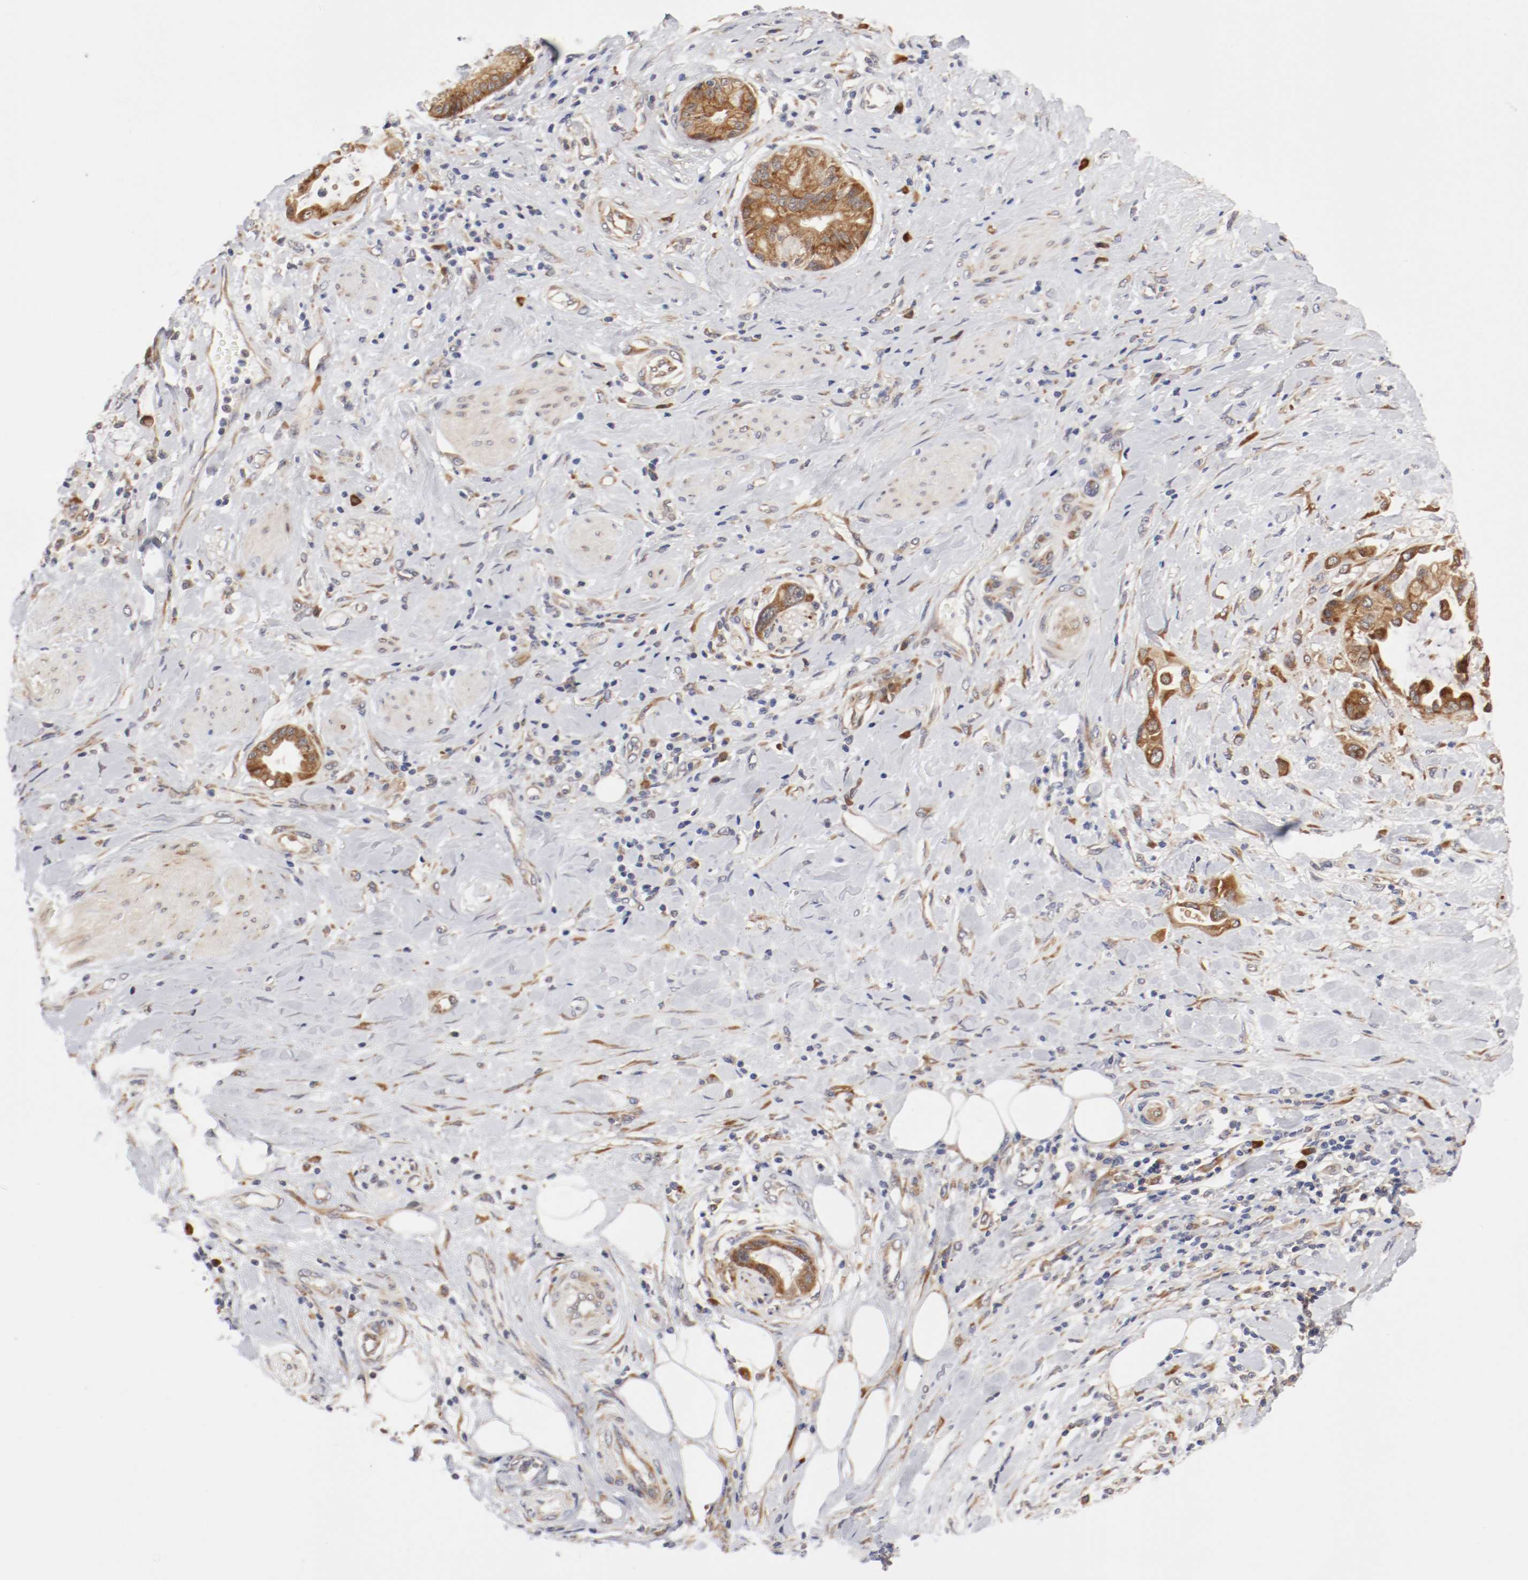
{"staining": {"intensity": "moderate", "quantity": ">75%", "location": "cytoplasmic/membranous"}, "tissue": "pancreatic cancer", "cell_type": "Tumor cells", "image_type": "cancer", "snomed": [{"axis": "morphology", "description": "Adenocarcinoma, NOS"}, {"axis": "morphology", "description": "Adenocarcinoma, metastatic, NOS"}, {"axis": "topography", "description": "Lymph node"}, {"axis": "topography", "description": "Pancreas"}, {"axis": "topography", "description": "Duodenum"}], "caption": "An immunohistochemistry image of tumor tissue is shown. Protein staining in brown shows moderate cytoplasmic/membranous positivity in pancreatic cancer (metastatic adenocarcinoma) within tumor cells.", "gene": "FKBP3", "patient": {"sex": "female", "age": 64}}